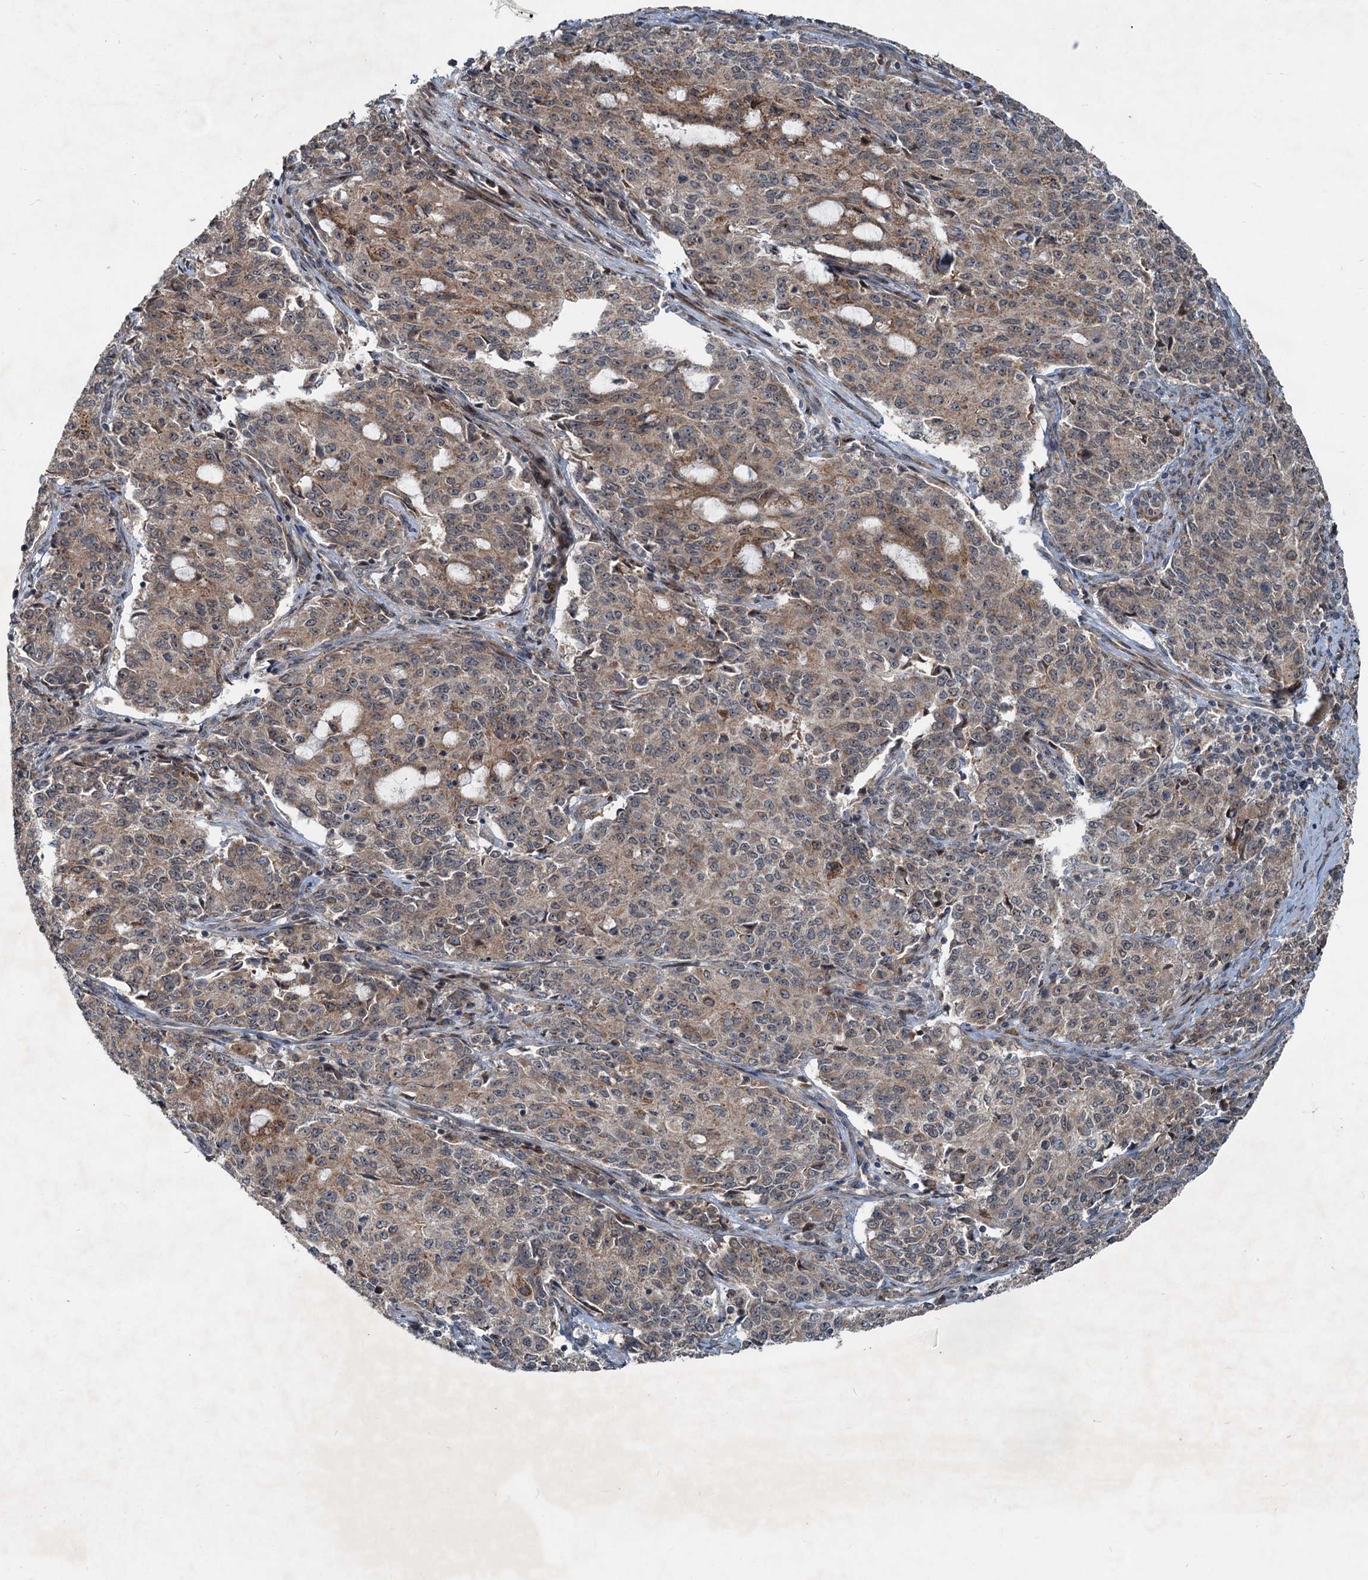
{"staining": {"intensity": "moderate", "quantity": "25%-75%", "location": "cytoplasmic/membranous"}, "tissue": "endometrial cancer", "cell_type": "Tumor cells", "image_type": "cancer", "snomed": [{"axis": "morphology", "description": "Adenocarcinoma, NOS"}, {"axis": "topography", "description": "Endometrium"}], "caption": "Immunohistochemistry (IHC) of human endometrial cancer (adenocarcinoma) exhibits medium levels of moderate cytoplasmic/membranous staining in about 25%-75% of tumor cells. The protein is shown in brown color, while the nuclei are stained blue.", "gene": "CEP68", "patient": {"sex": "female", "age": 50}}